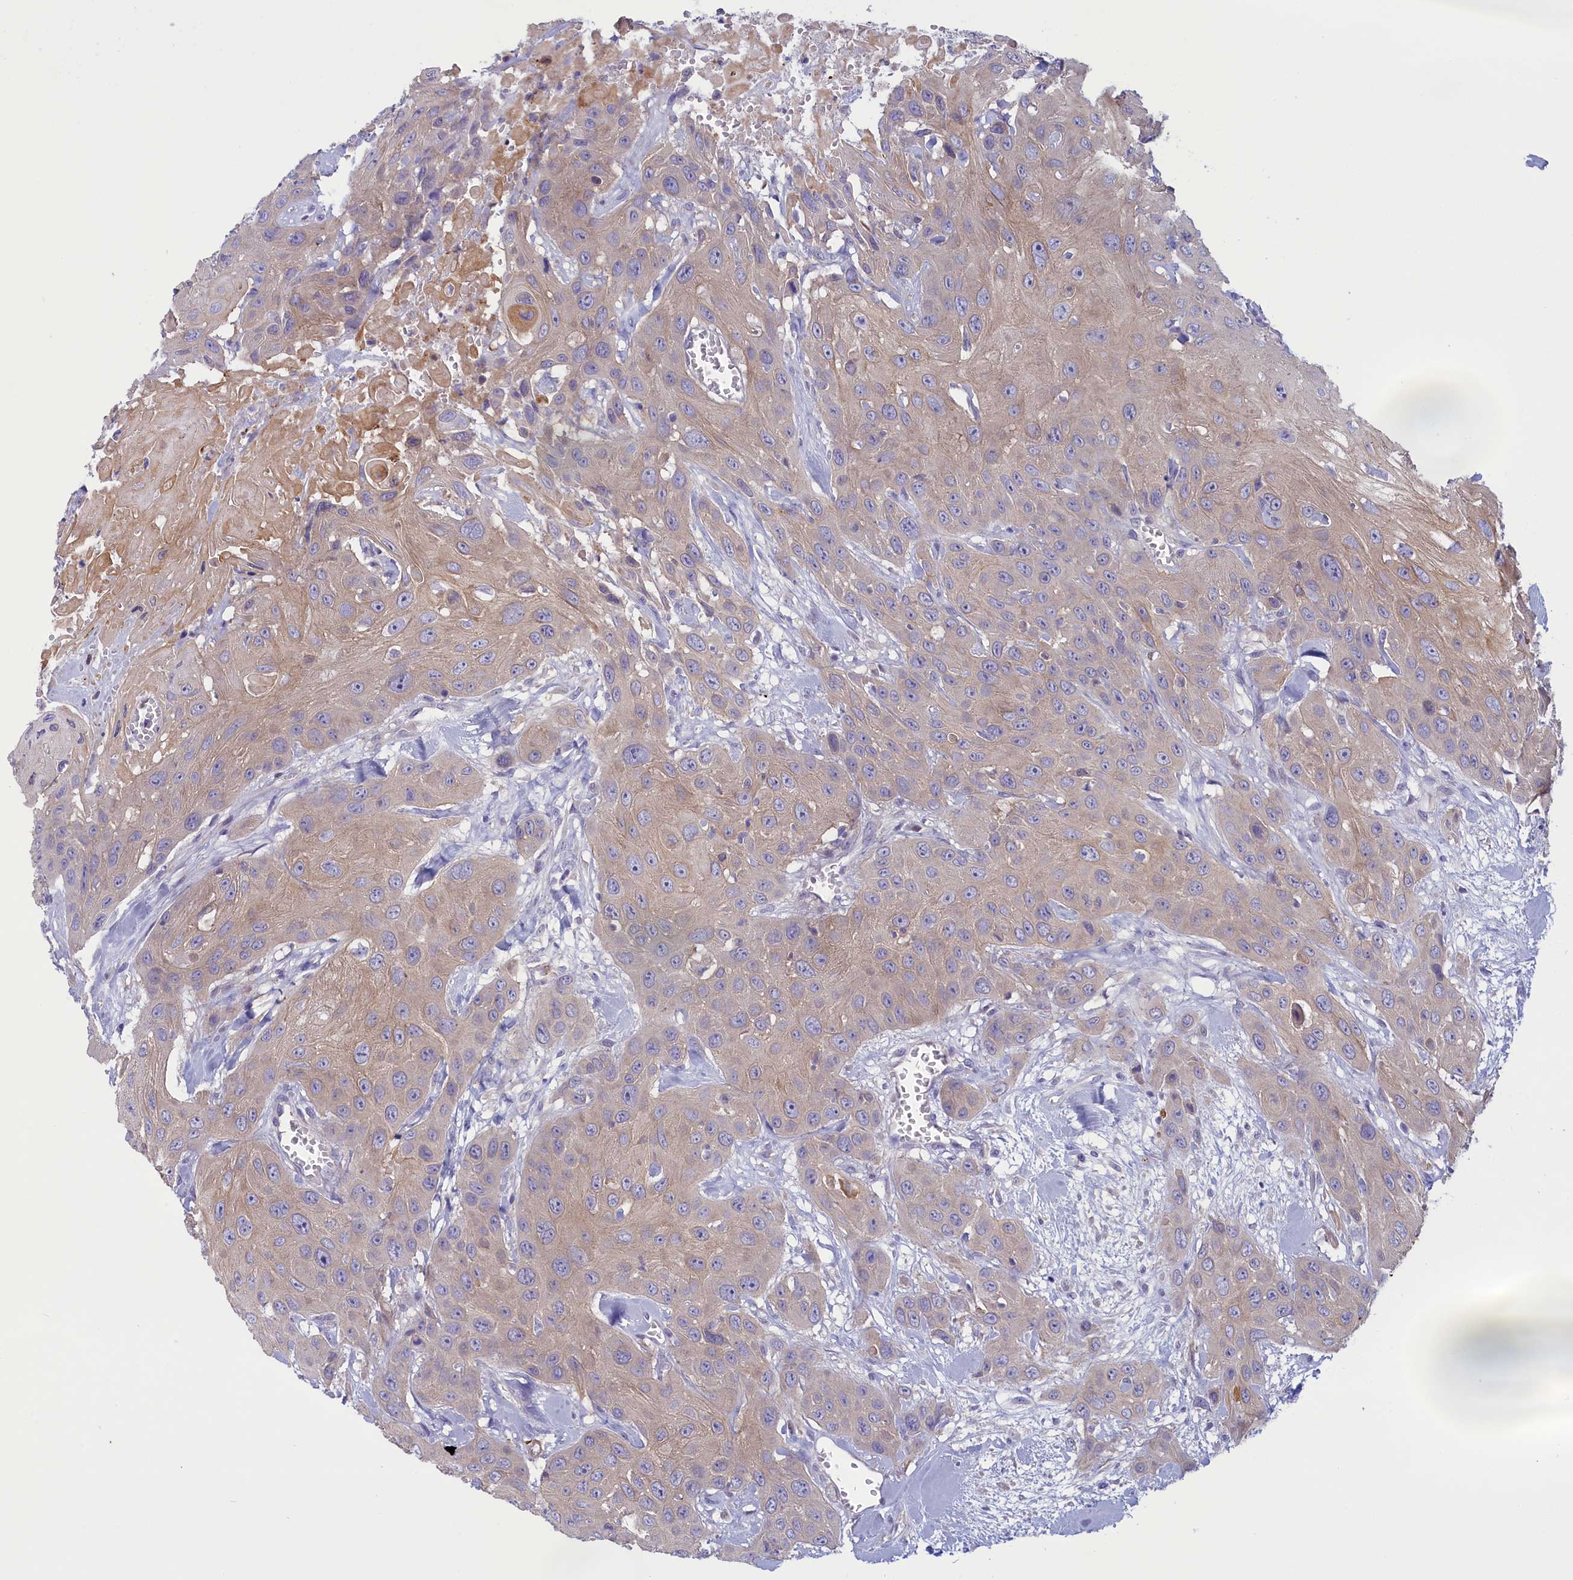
{"staining": {"intensity": "weak", "quantity": "<25%", "location": "cytoplasmic/membranous"}, "tissue": "head and neck cancer", "cell_type": "Tumor cells", "image_type": "cancer", "snomed": [{"axis": "morphology", "description": "Squamous cell carcinoma, NOS"}, {"axis": "topography", "description": "Head-Neck"}], "caption": "Head and neck cancer stained for a protein using immunohistochemistry exhibits no expression tumor cells.", "gene": "CORO2A", "patient": {"sex": "male", "age": 81}}